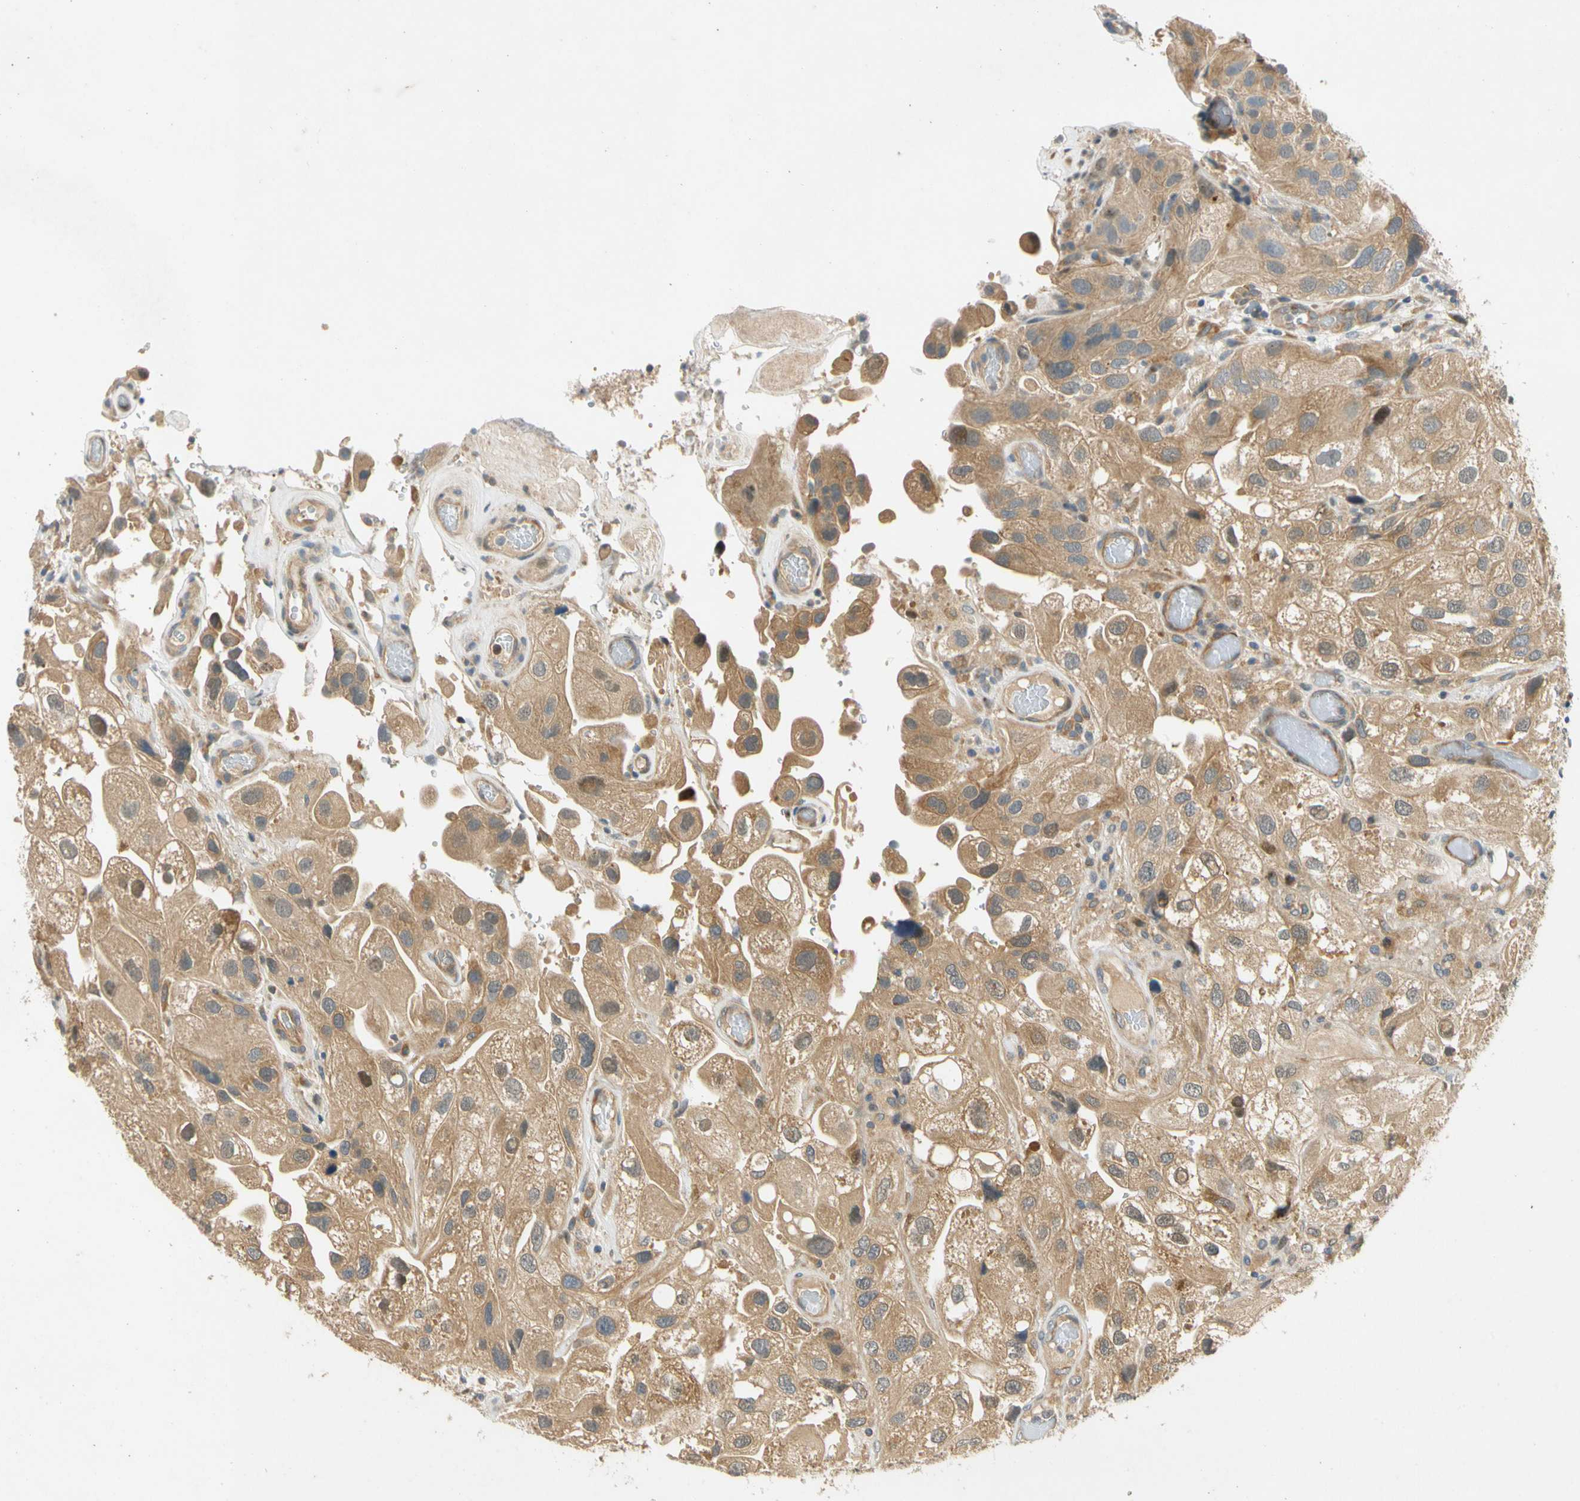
{"staining": {"intensity": "weak", "quantity": ">75%", "location": "cytoplasmic/membranous"}, "tissue": "urothelial cancer", "cell_type": "Tumor cells", "image_type": "cancer", "snomed": [{"axis": "morphology", "description": "Urothelial carcinoma, High grade"}, {"axis": "topography", "description": "Urinary bladder"}], "caption": "Brown immunohistochemical staining in urothelial cancer displays weak cytoplasmic/membranous positivity in approximately >75% of tumor cells.", "gene": "GATD1", "patient": {"sex": "female", "age": 64}}